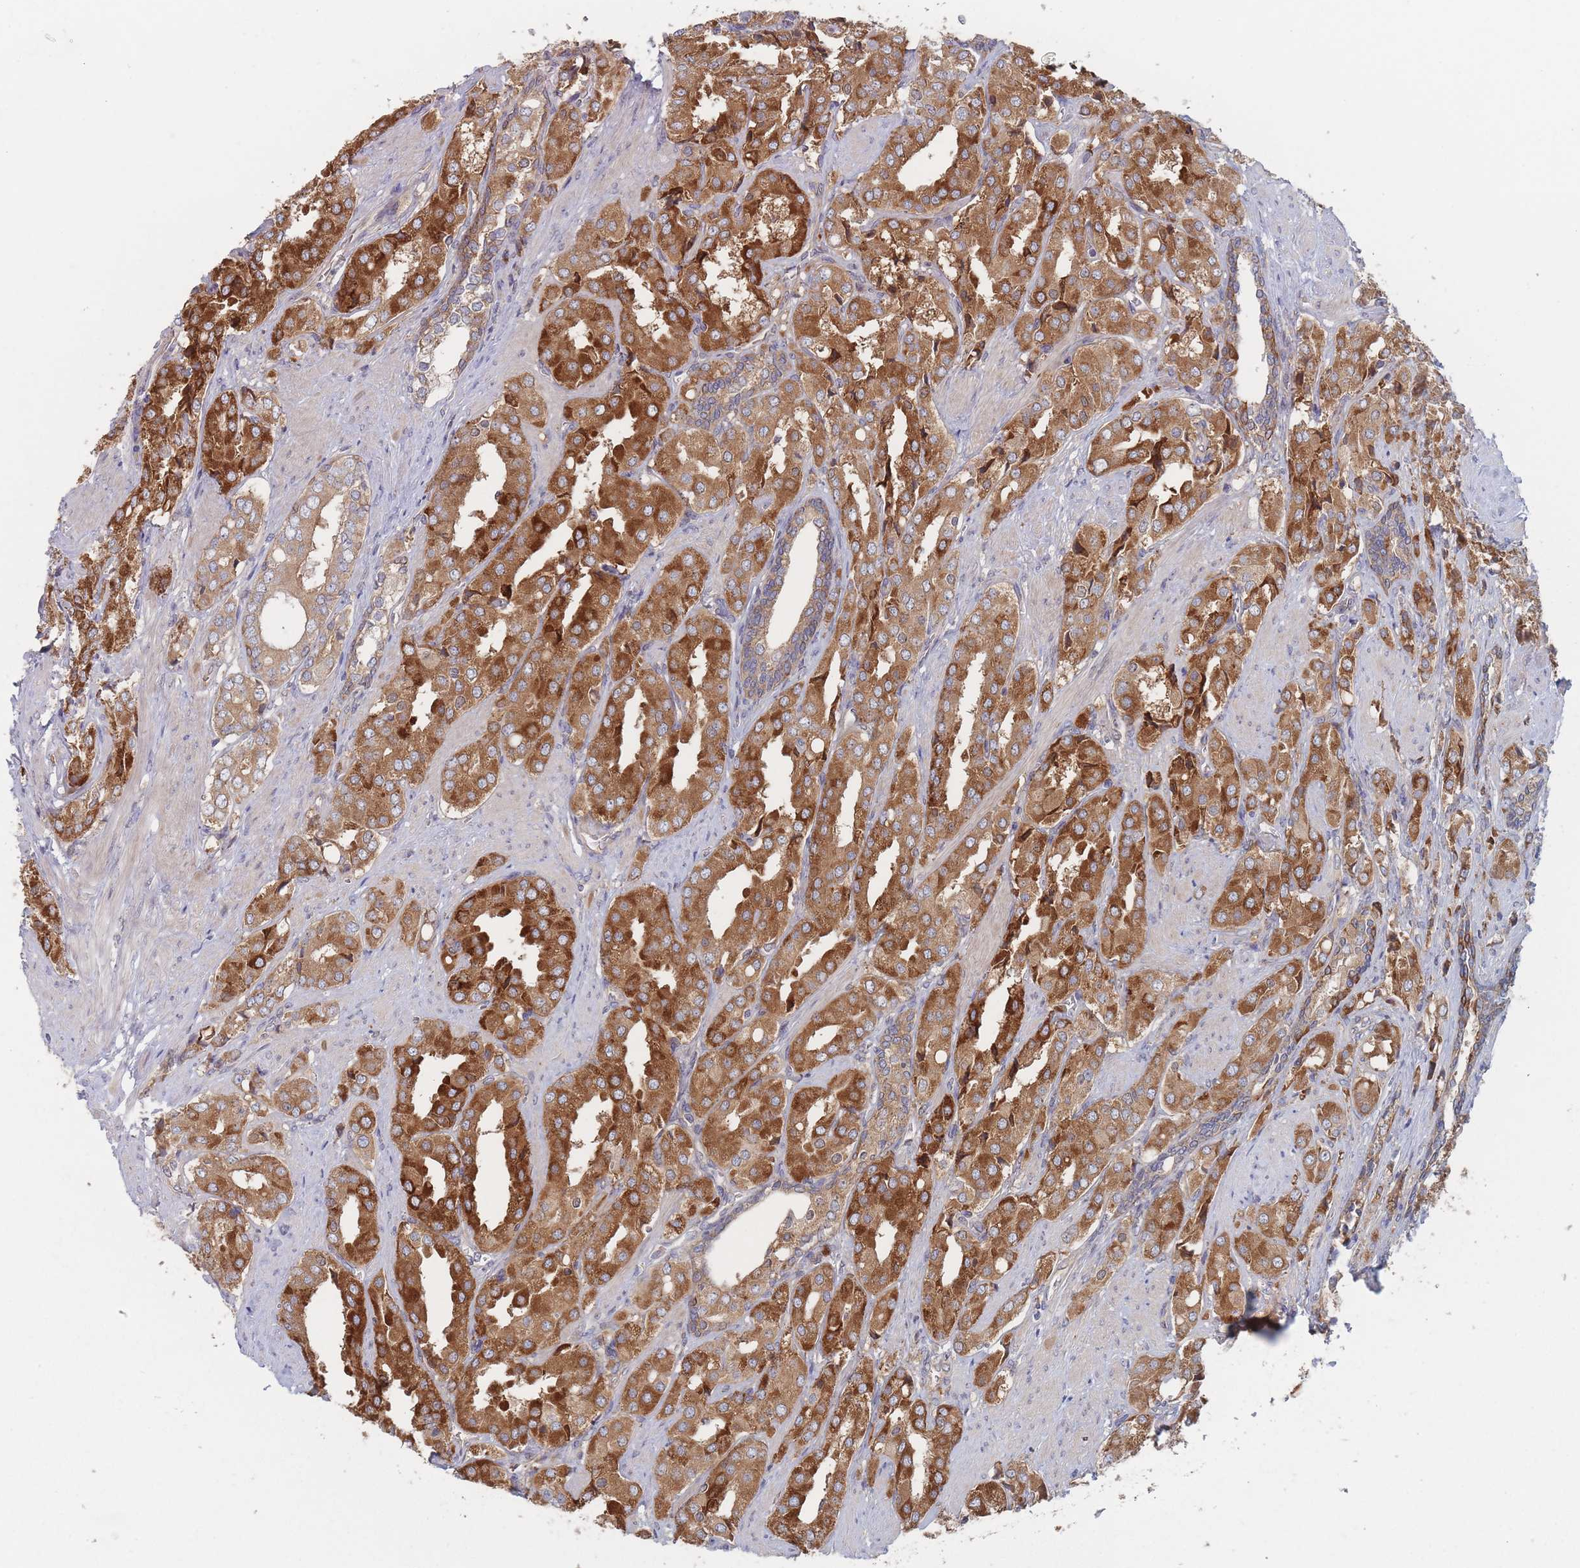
{"staining": {"intensity": "strong", "quantity": "25%-75%", "location": "cytoplasmic/membranous"}, "tissue": "prostate cancer", "cell_type": "Tumor cells", "image_type": "cancer", "snomed": [{"axis": "morphology", "description": "Adenocarcinoma, High grade"}, {"axis": "topography", "description": "Prostate"}], "caption": "Tumor cells display high levels of strong cytoplasmic/membranous positivity in approximately 25%-75% of cells in human prostate cancer (high-grade adenocarcinoma). (Stains: DAB in brown, nuclei in blue, Microscopy: brightfield microscopy at high magnification).", "gene": "EFCC1", "patient": {"sex": "male", "age": 71}}